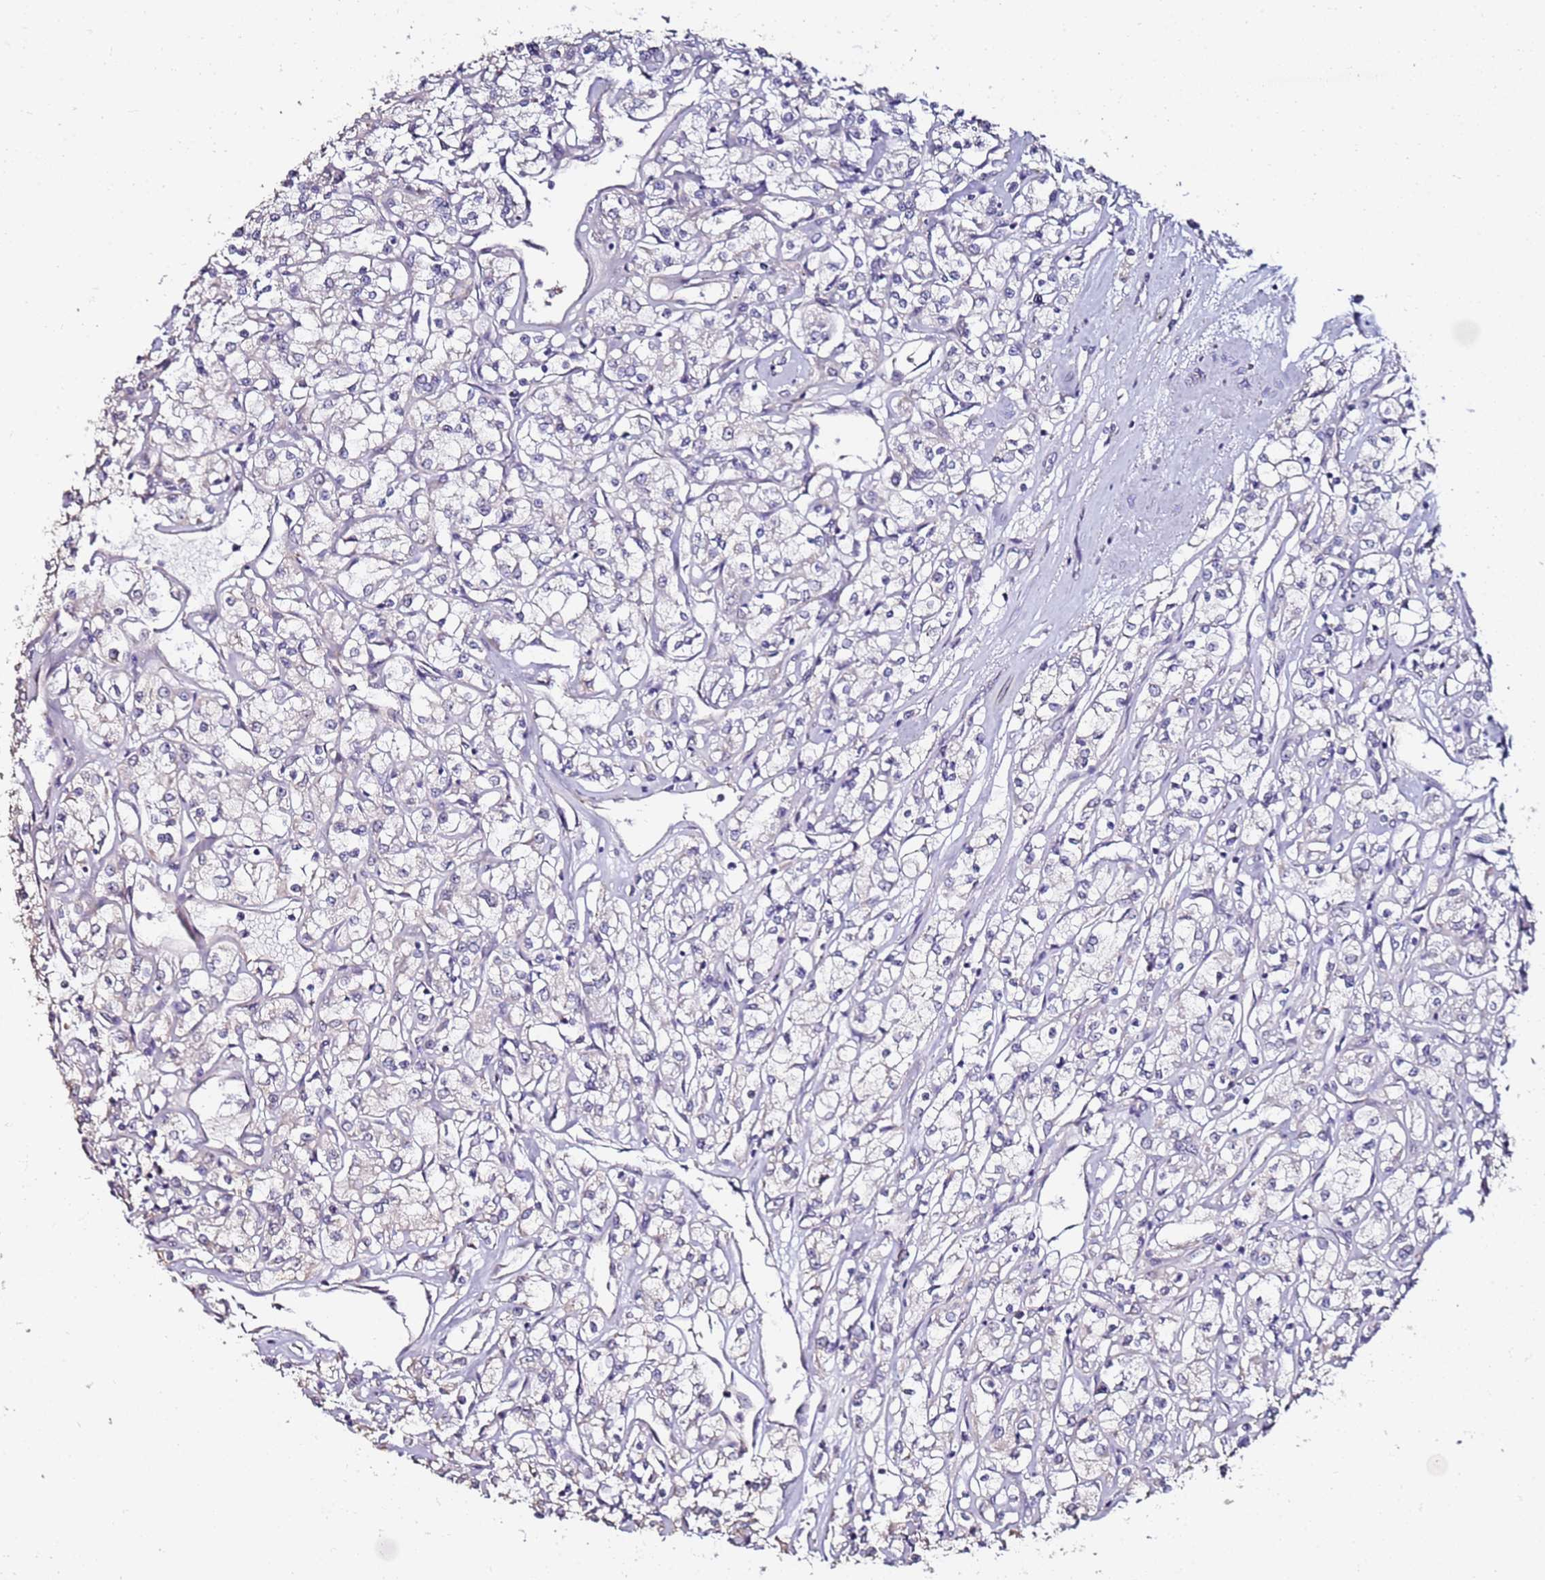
{"staining": {"intensity": "negative", "quantity": "none", "location": "none"}, "tissue": "renal cancer", "cell_type": "Tumor cells", "image_type": "cancer", "snomed": [{"axis": "morphology", "description": "Adenocarcinoma, NOS"}, {"axis": "topography", "description": "Kidney"}], "caption": "Renal cancer was stained to show a protein in brown. There is no significant positivity in tumor cells.", "gene": "C3orf80", "patient": {"sex": "female", "age": 59}}